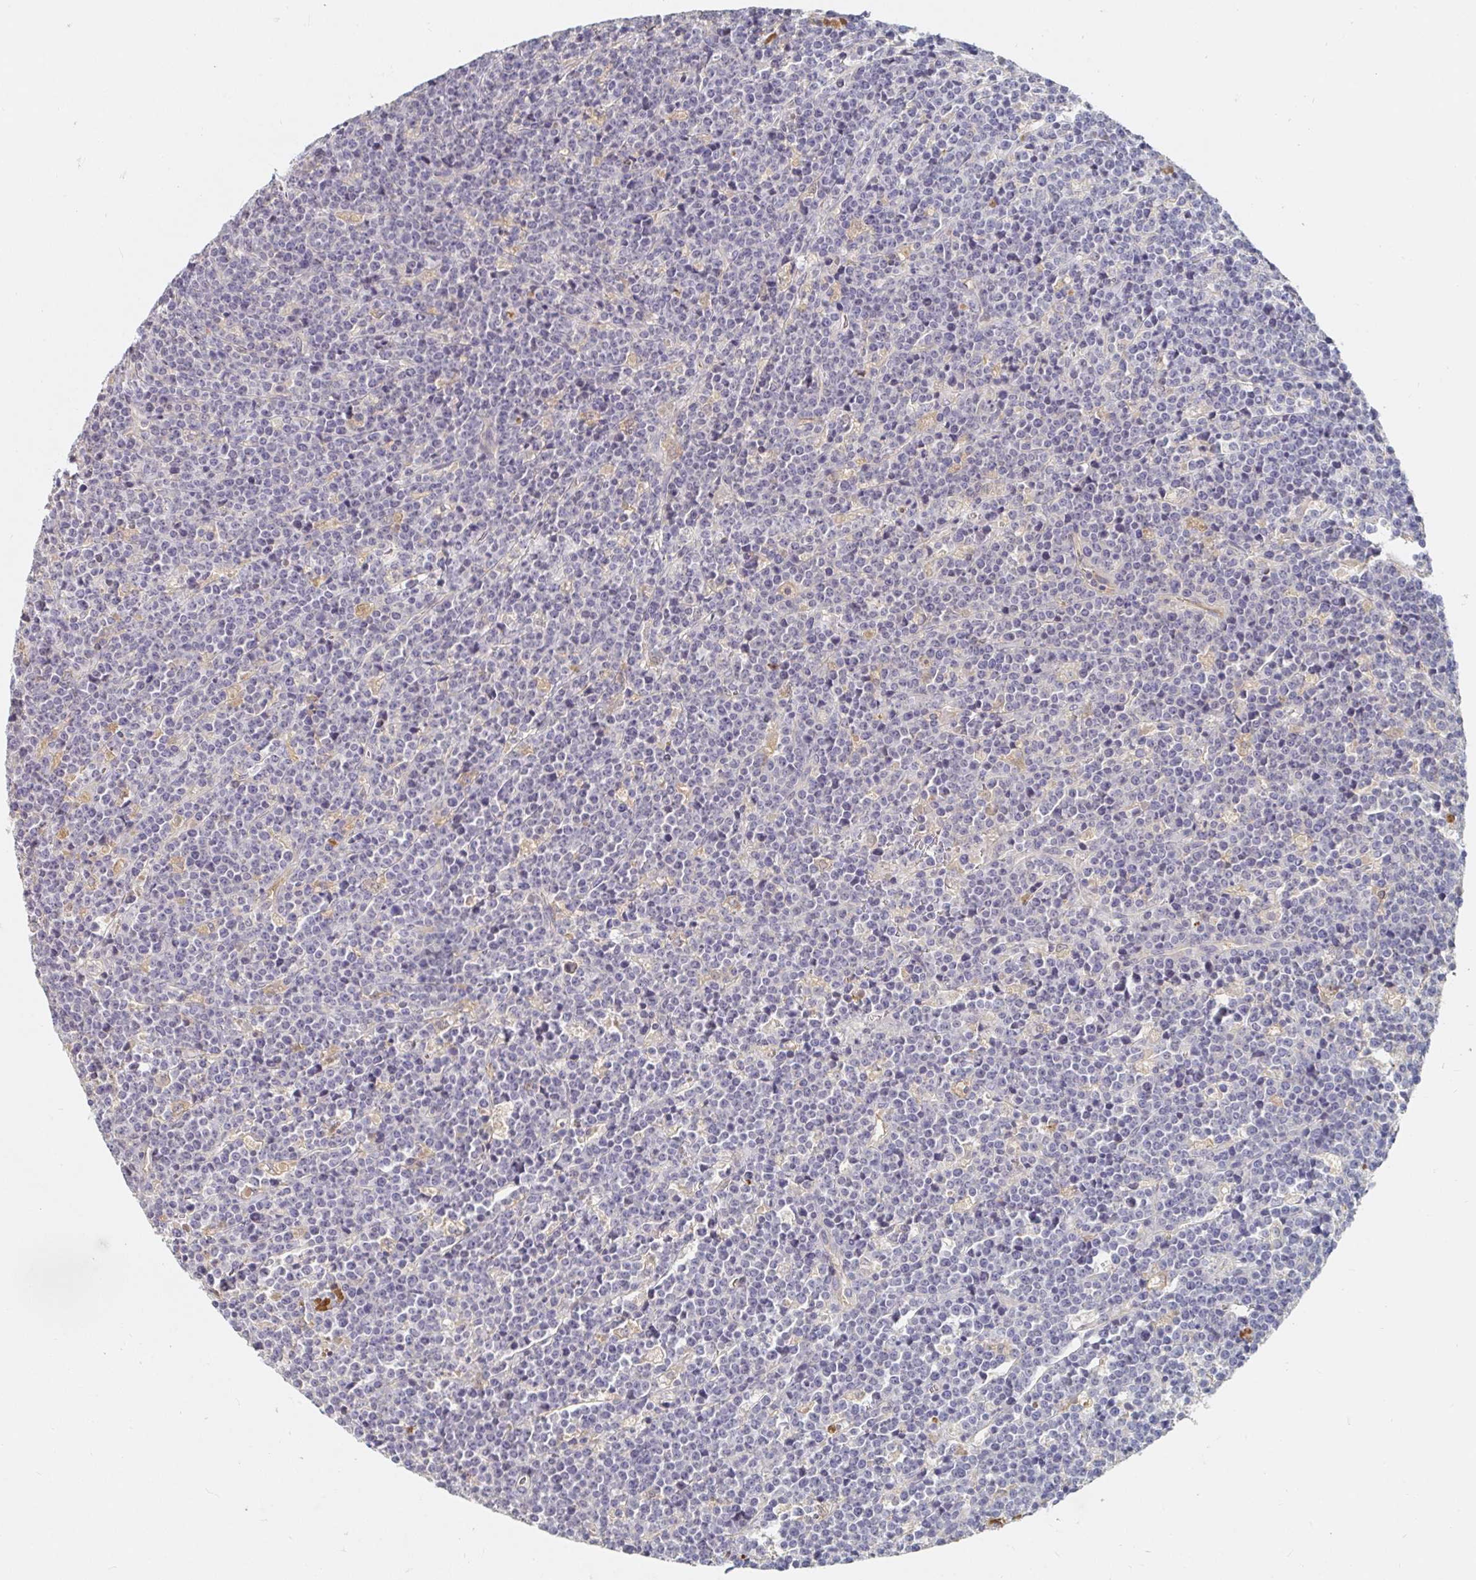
{"staining": {"intensity": "negative", "quantity": "none", "location": "none"}, "tissue": "lymphoma", "cell_type": "Tumor cells", "image_type": "cancer", "snomed": [{"axis": "morphology", "description": "Malignant lymphoma, non-Hodgkin's type, High grade"}, {"axis": "topography", "description": "Ovary"}], "caption": "Micrograph shows no protein expression in tumor cells of high-grade malignant lymphoma, non-Hodgkin's type tissue. (DAB IHC visualized using brightfield microscopy, high magnification).", "gene": "NME9", "patient": {"sex": "female", "age": 56}}